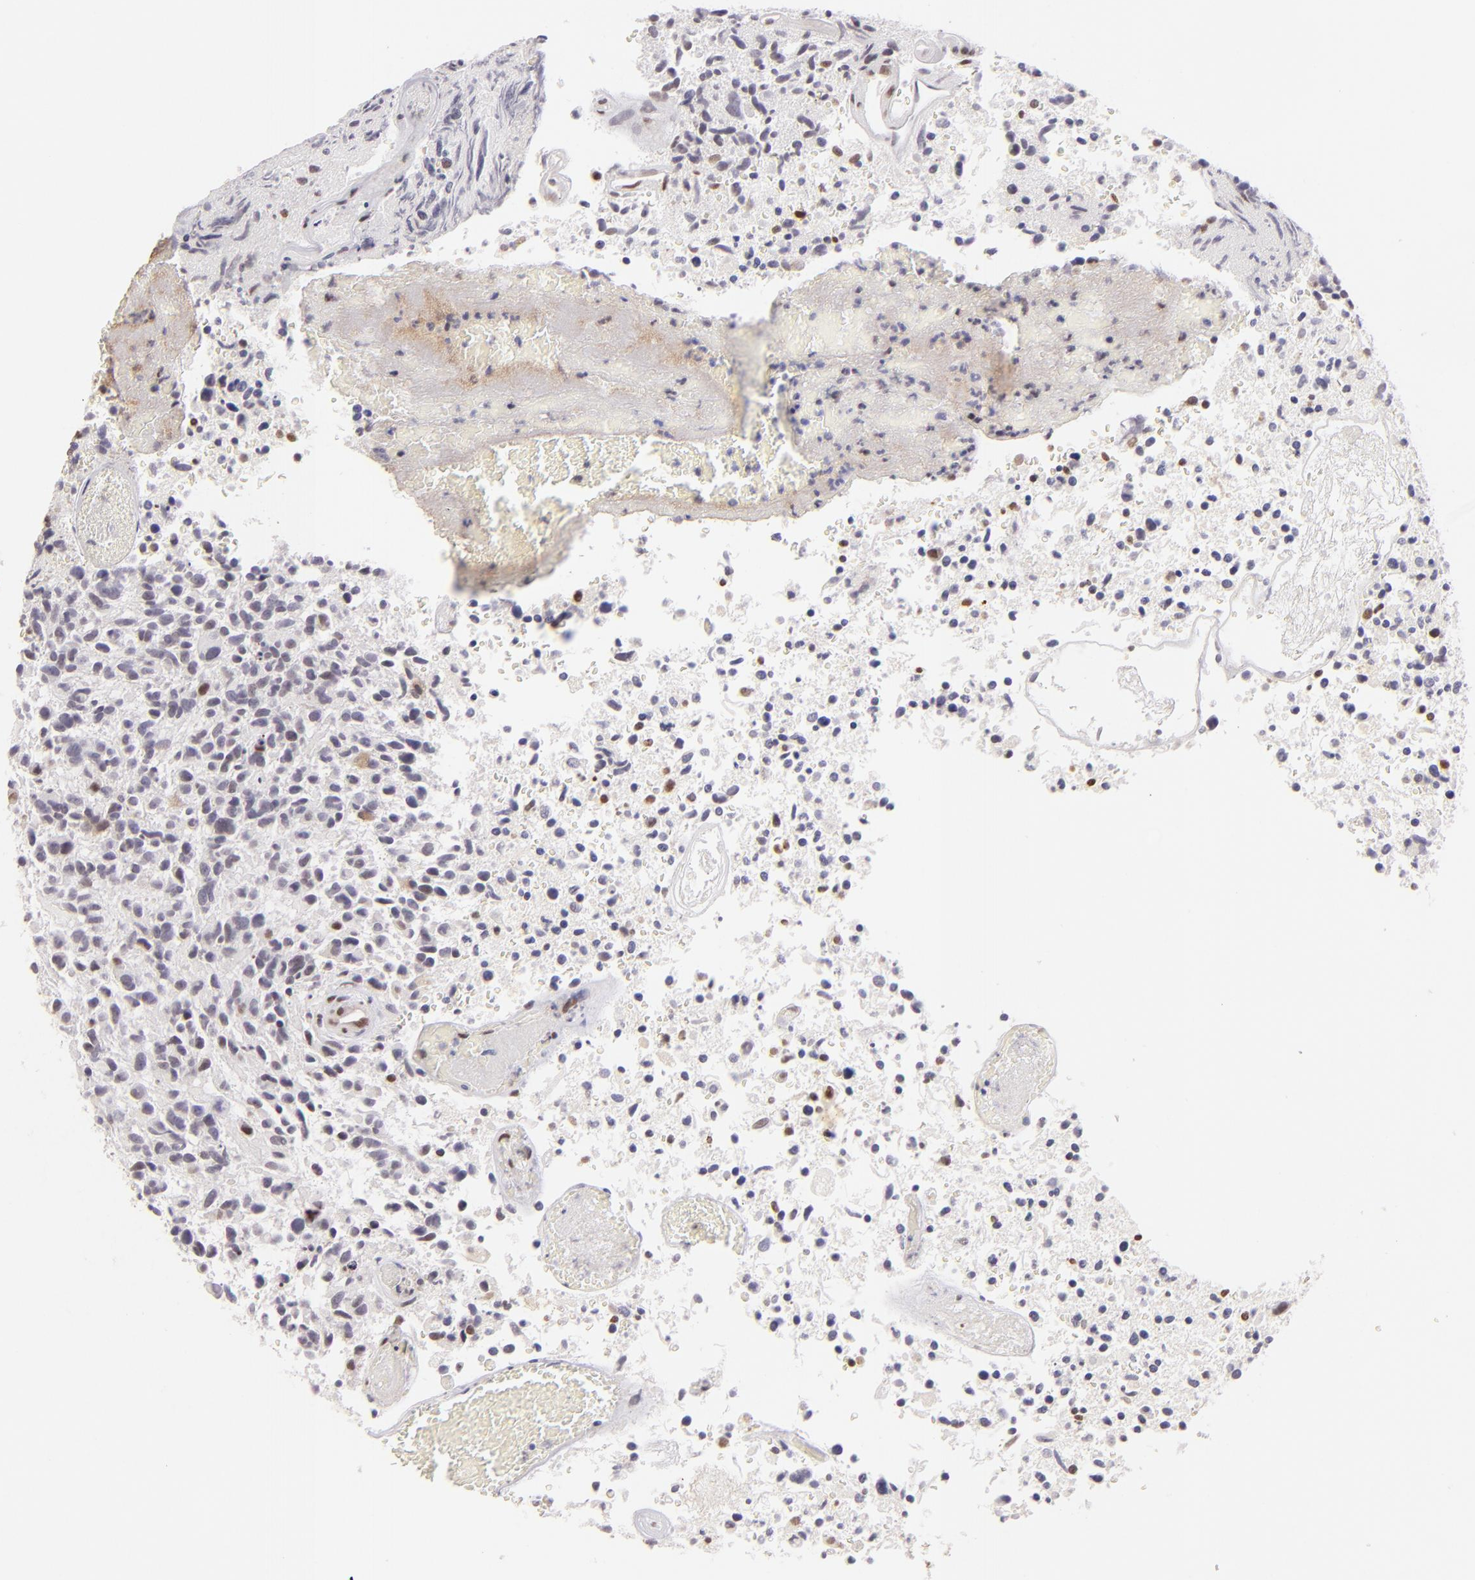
{"staining": {"intensity": "weak", "quantity": "<25%", "location": "nuclear"}, "tissue": "glioma", "cell_type": "Tumor cells", "image_type": "cancer", "snomed": [{"axis": "morphology", "description": "Glioma, malignant, High grade"}, {"axis": "topography", "description": "Brain"}], "caption": "This is an immunohistochemistry histopathology image of human malignant high-grade glioma. There is no staining in tumor cells.", "gene": "POU2F1", "patient": {"sex": "male", "age": 72}}